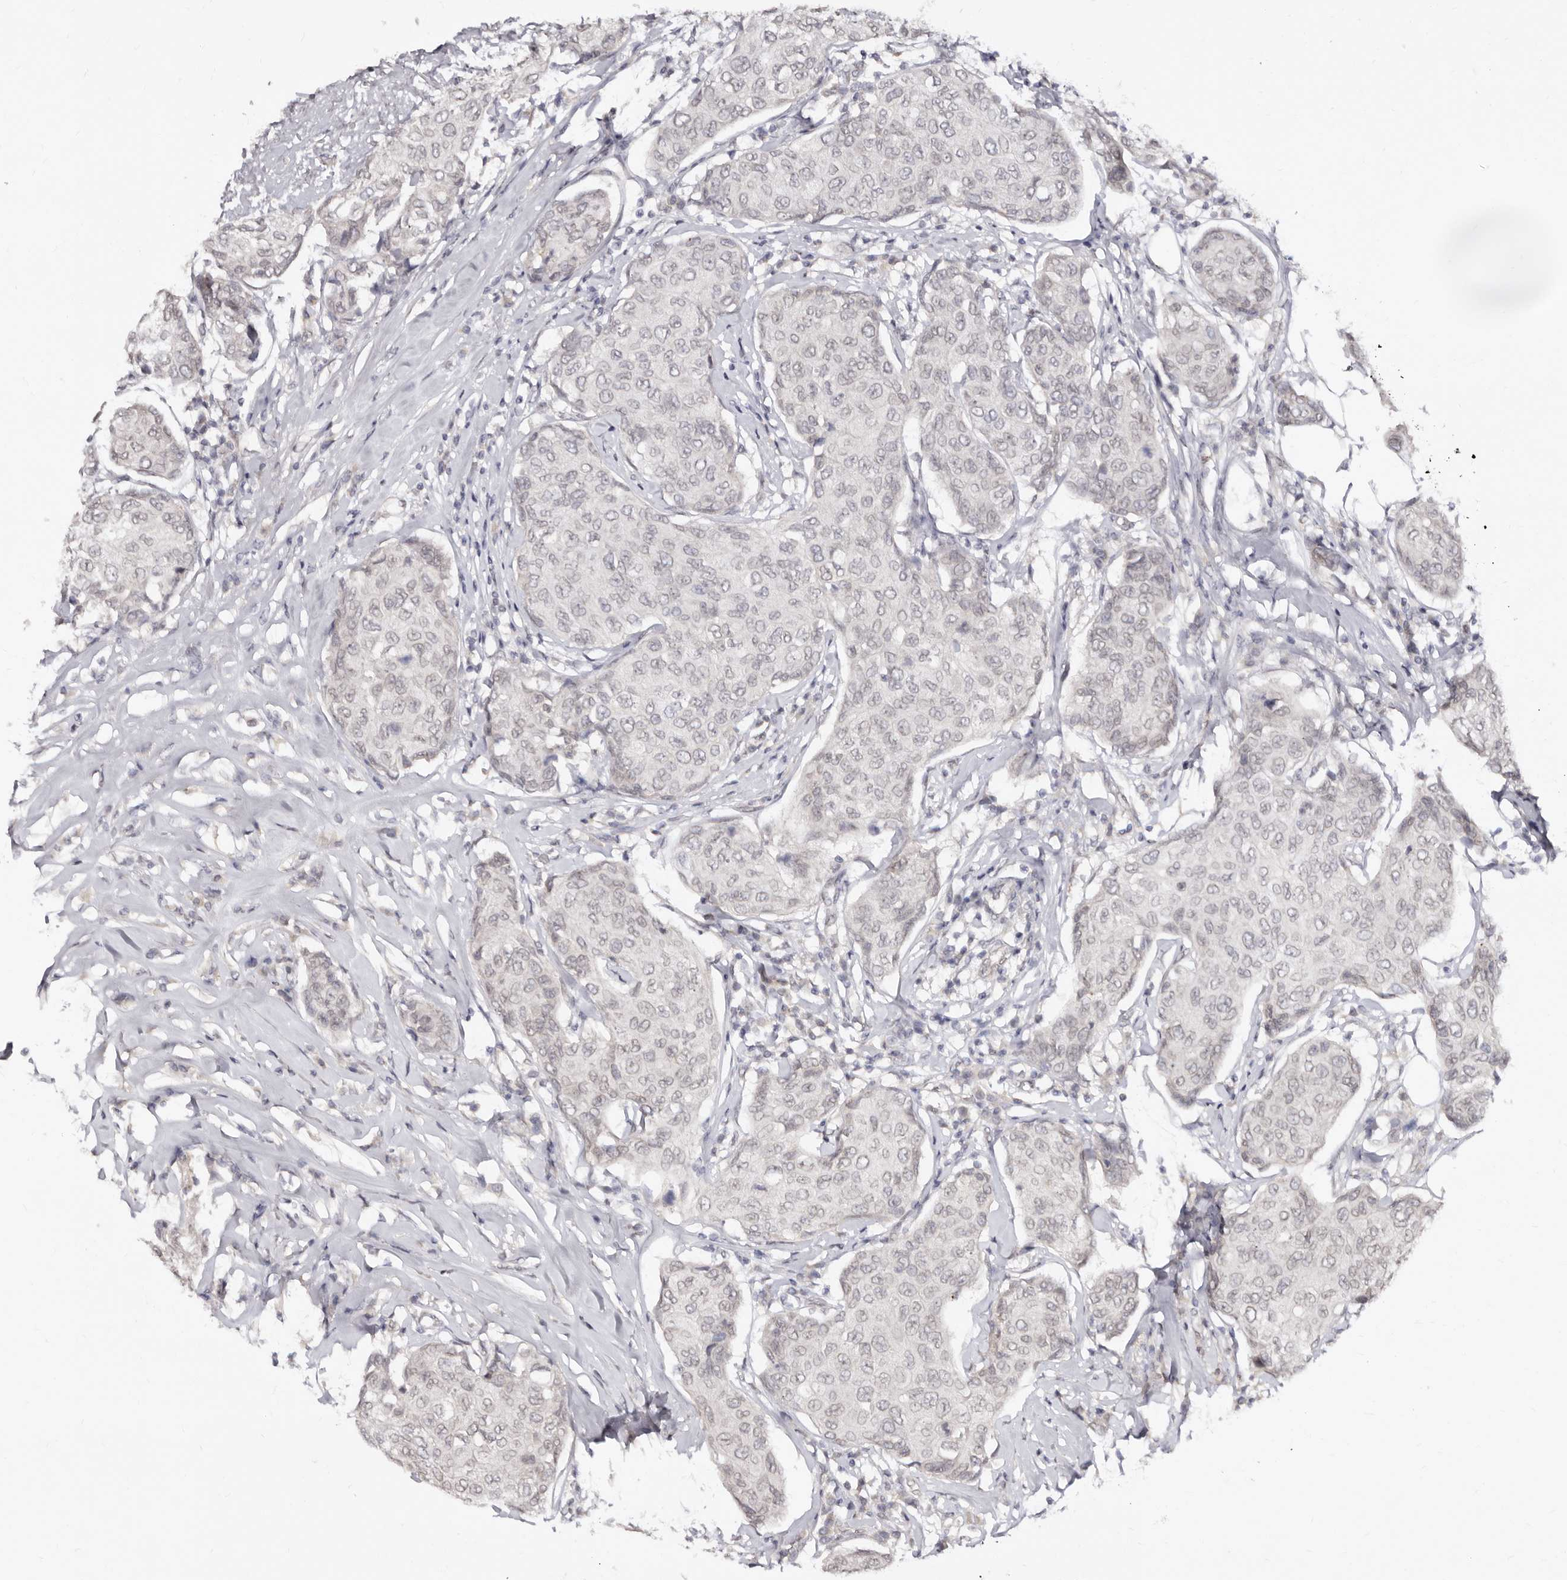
{"staining": {"intensity": "negative", "quantity": "none", "location": "none"}, "tissue": "breast cancer", "cell_type": "Tumor cells", "image_type": "cancer", "snomed": [{"axis": "morphology", "description": "Duct carcinoma"}, {"axis": "topography", "description": "Breast"}], "caption": "Tumor cells show no significant protein staining in breast infiltrating ductal carcinoma. Brightfield microscopy of immunohistochemistry (IHC) stained with DAB (3,3'-diaminobenzidine) (brown) and hematoxylin (blue), captured at high magnification.", "gene": "LCORL", "patient": {"sex": "female", "age": 80}}